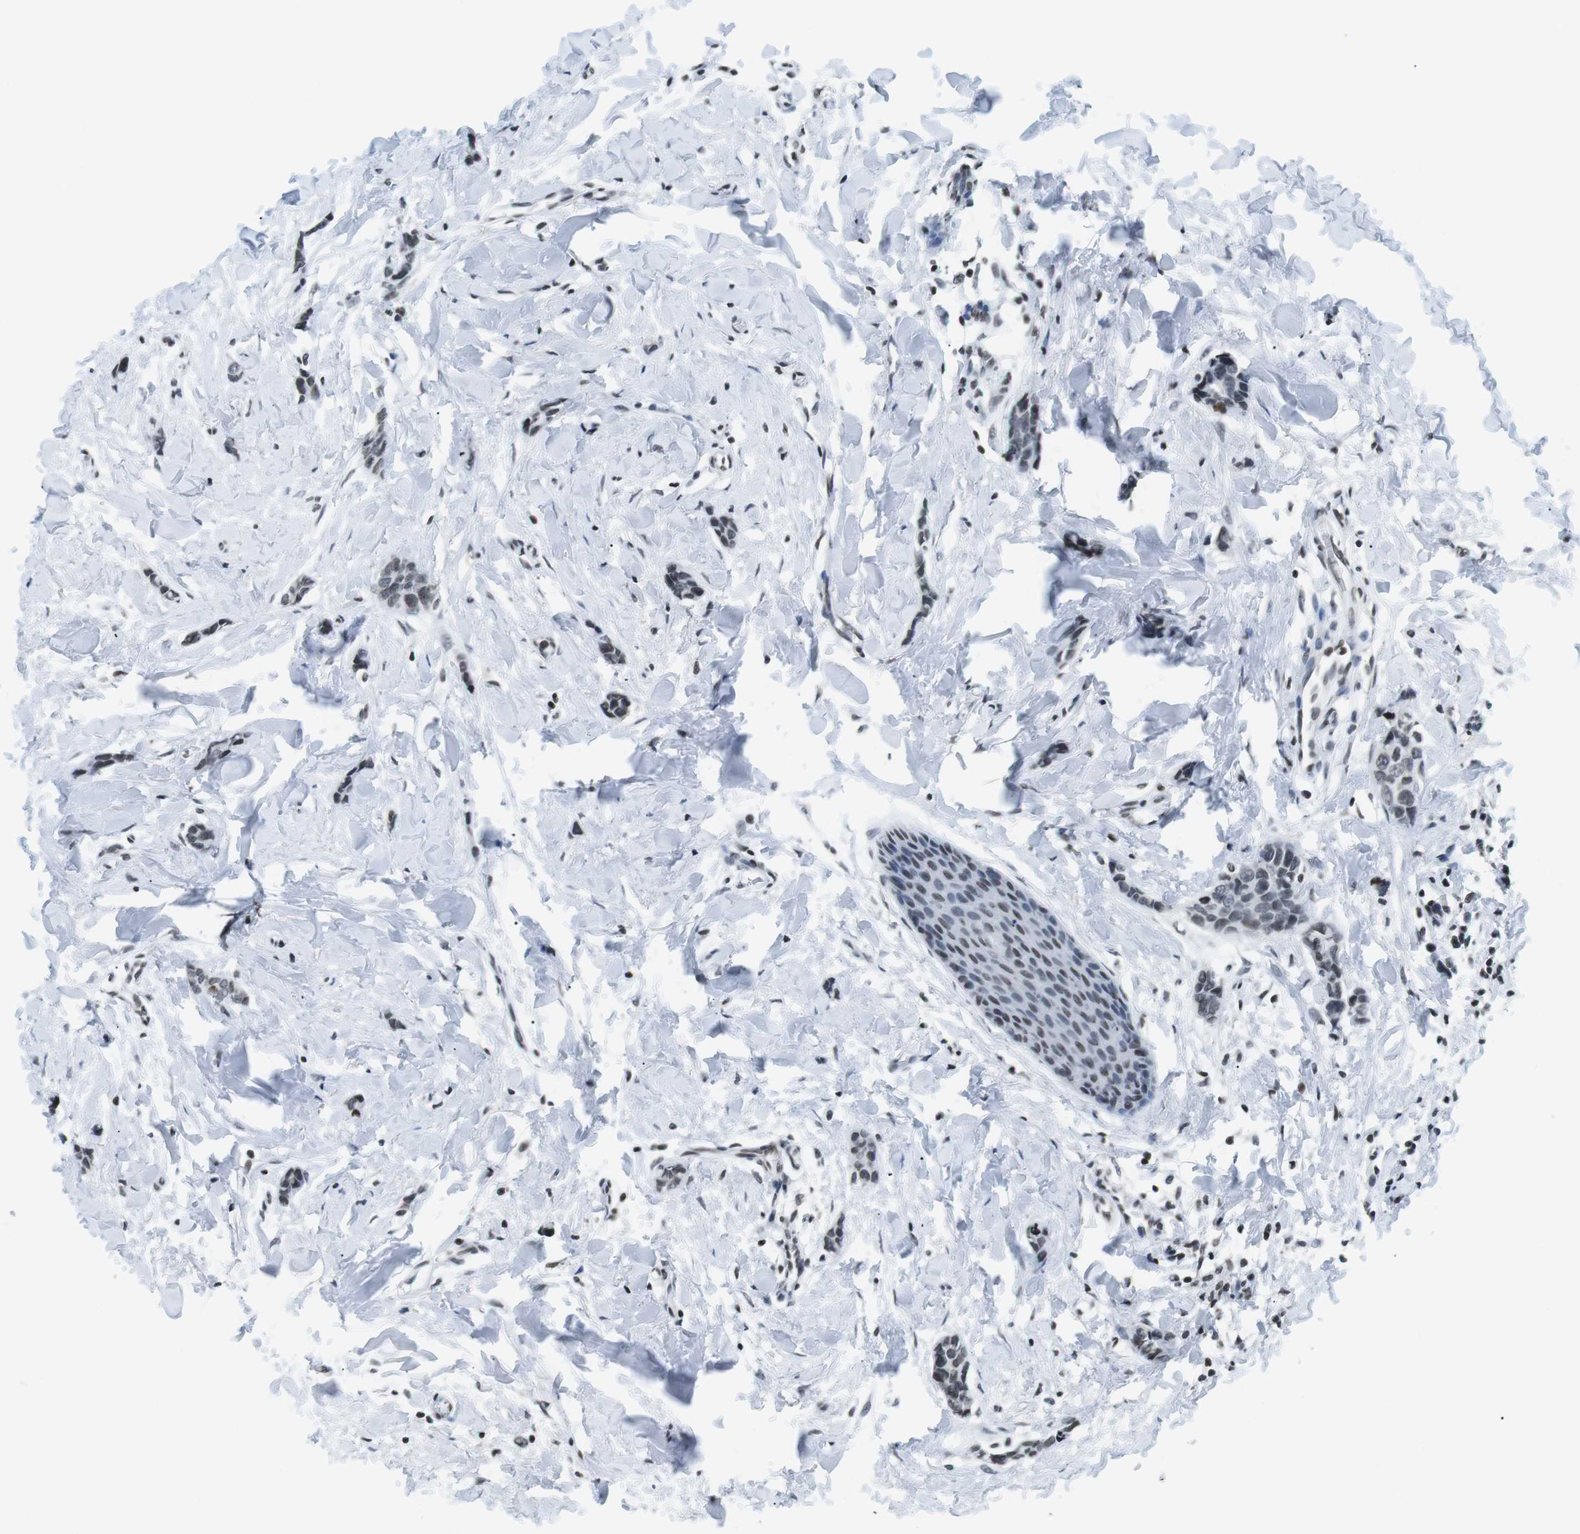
{"staining": {"intensity": "weak", "quantity": "<25%", "location": "nuclear"}, "tissue": "breast cancer", "cell_type": "Tumor cells", "image_type": "cancer", "snomed": [{"axis": "morphology", "description": "Lobular carcinoma"}, {"axis": "topography", "description": "Skin"}, {"axis": "topography", "description": "Breast"}], "caption": "This is a histopathology image of IHC staining of breast cancer, which shows no positivity in tumor cells. The staining is performed using DAB (3,3'-diaminobenzidine) brown chromogen with nuclei counter-stained in using hematoxylin.", "gene": "E2F2", "patient": {"sex": "female", "age": 46}}